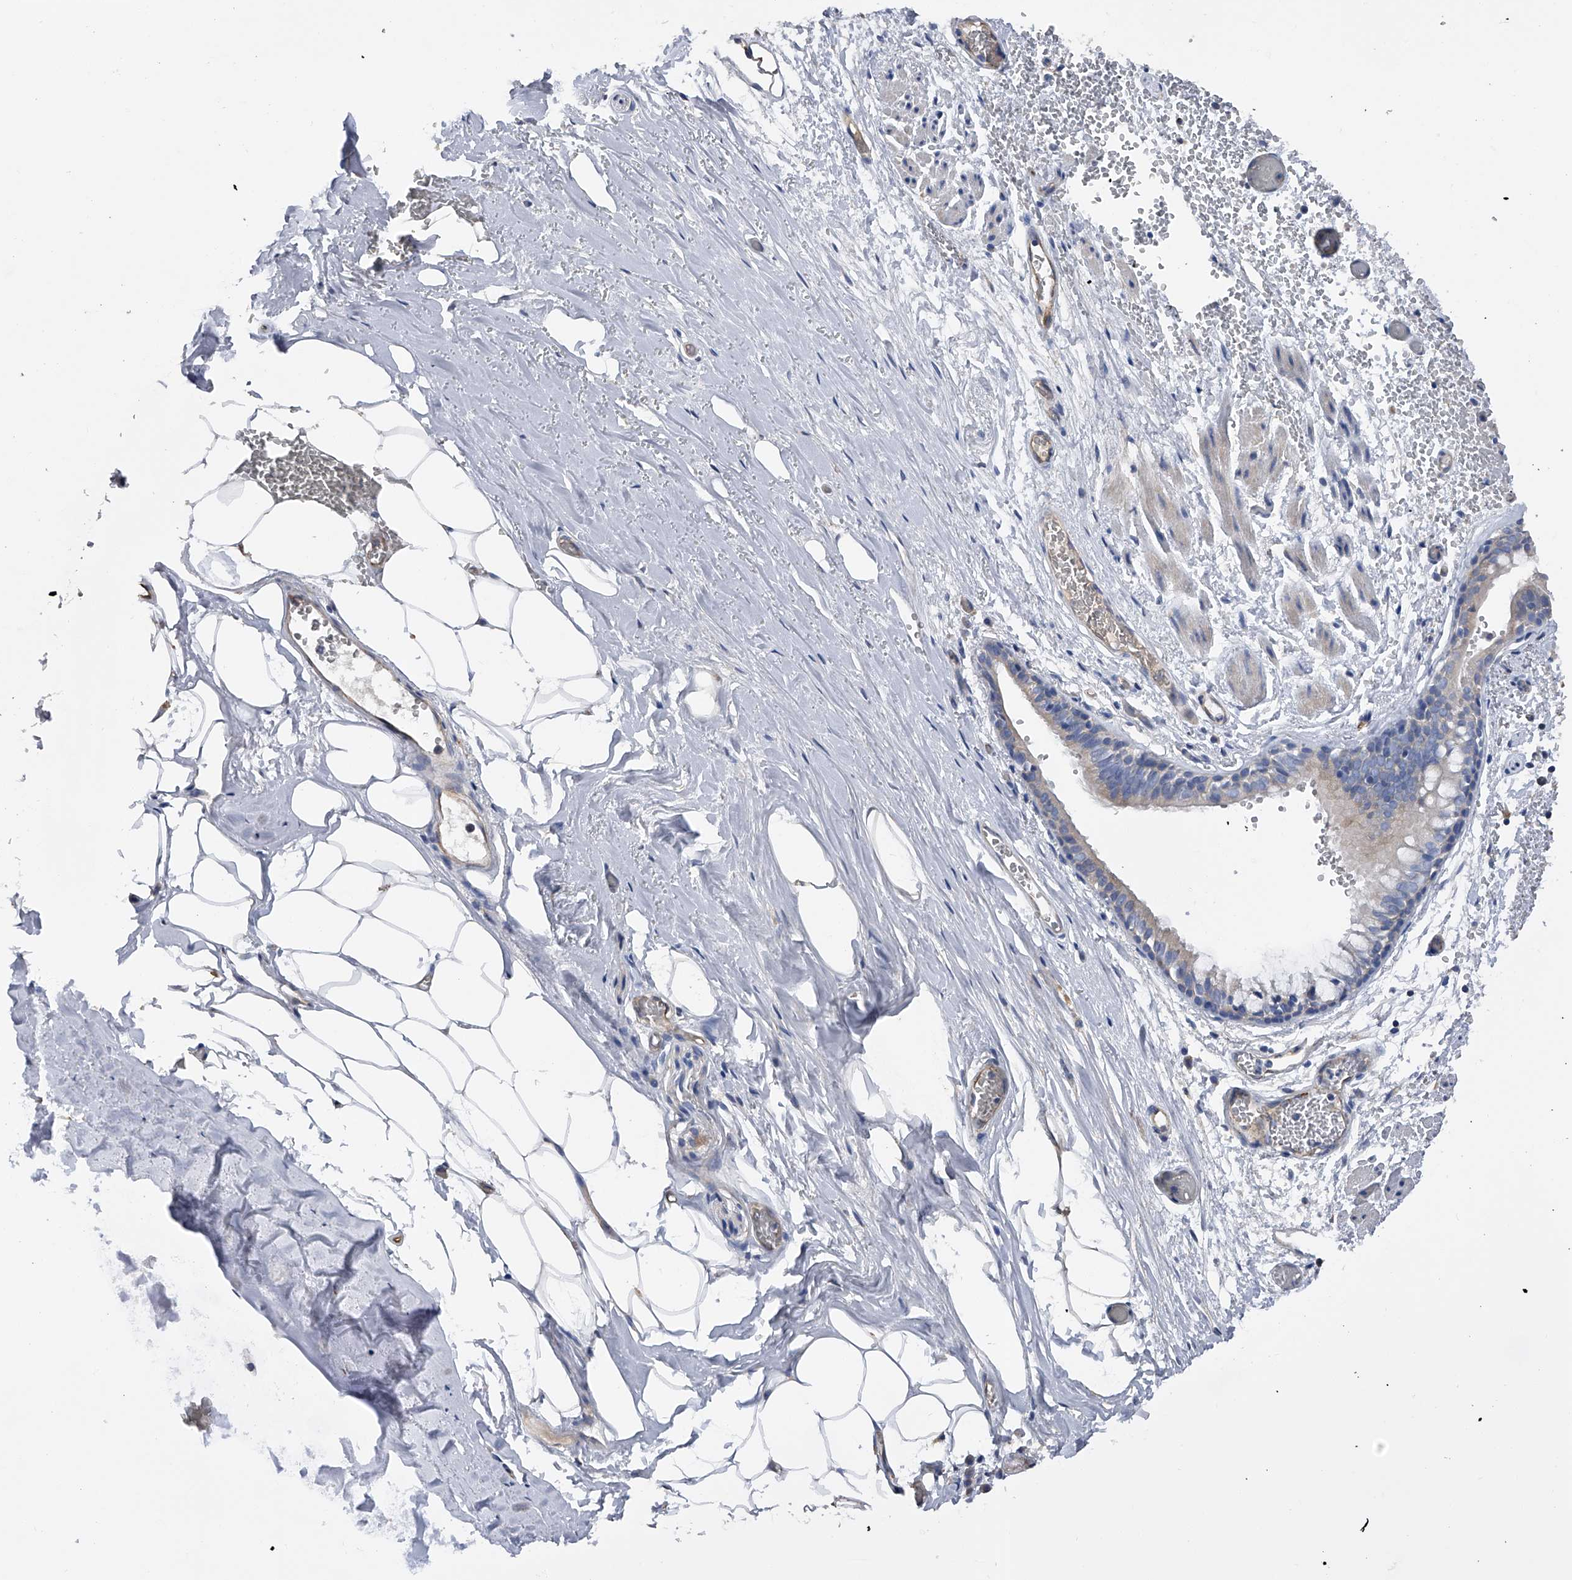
{"staining": {"intensity": "weak", "quantity": "25%-75%", "location": "cytoplasmic/membranous"}, "tissue": "bronchus", "cell_type": "Respiratory epithelial cells", "image_type": "normal", "snomed": [{"axis": "morphology", "description": "Normal tissue, NOS"}, {"axis": "topography", "description": "Bronchus"}, {"axis": "topography", "description": "Lung"}], "caption": "This photomicrograph reveals normal bronchus stained with immunohistochemistry to label a protein in brown. The cytoplasmic/membranous of respiratory epithelial cells show weak positivity for the protein. Nuclei are counter-stained blue.", "gene": "RWDD2A", "patient": {"sex": "male", "age": 56}}